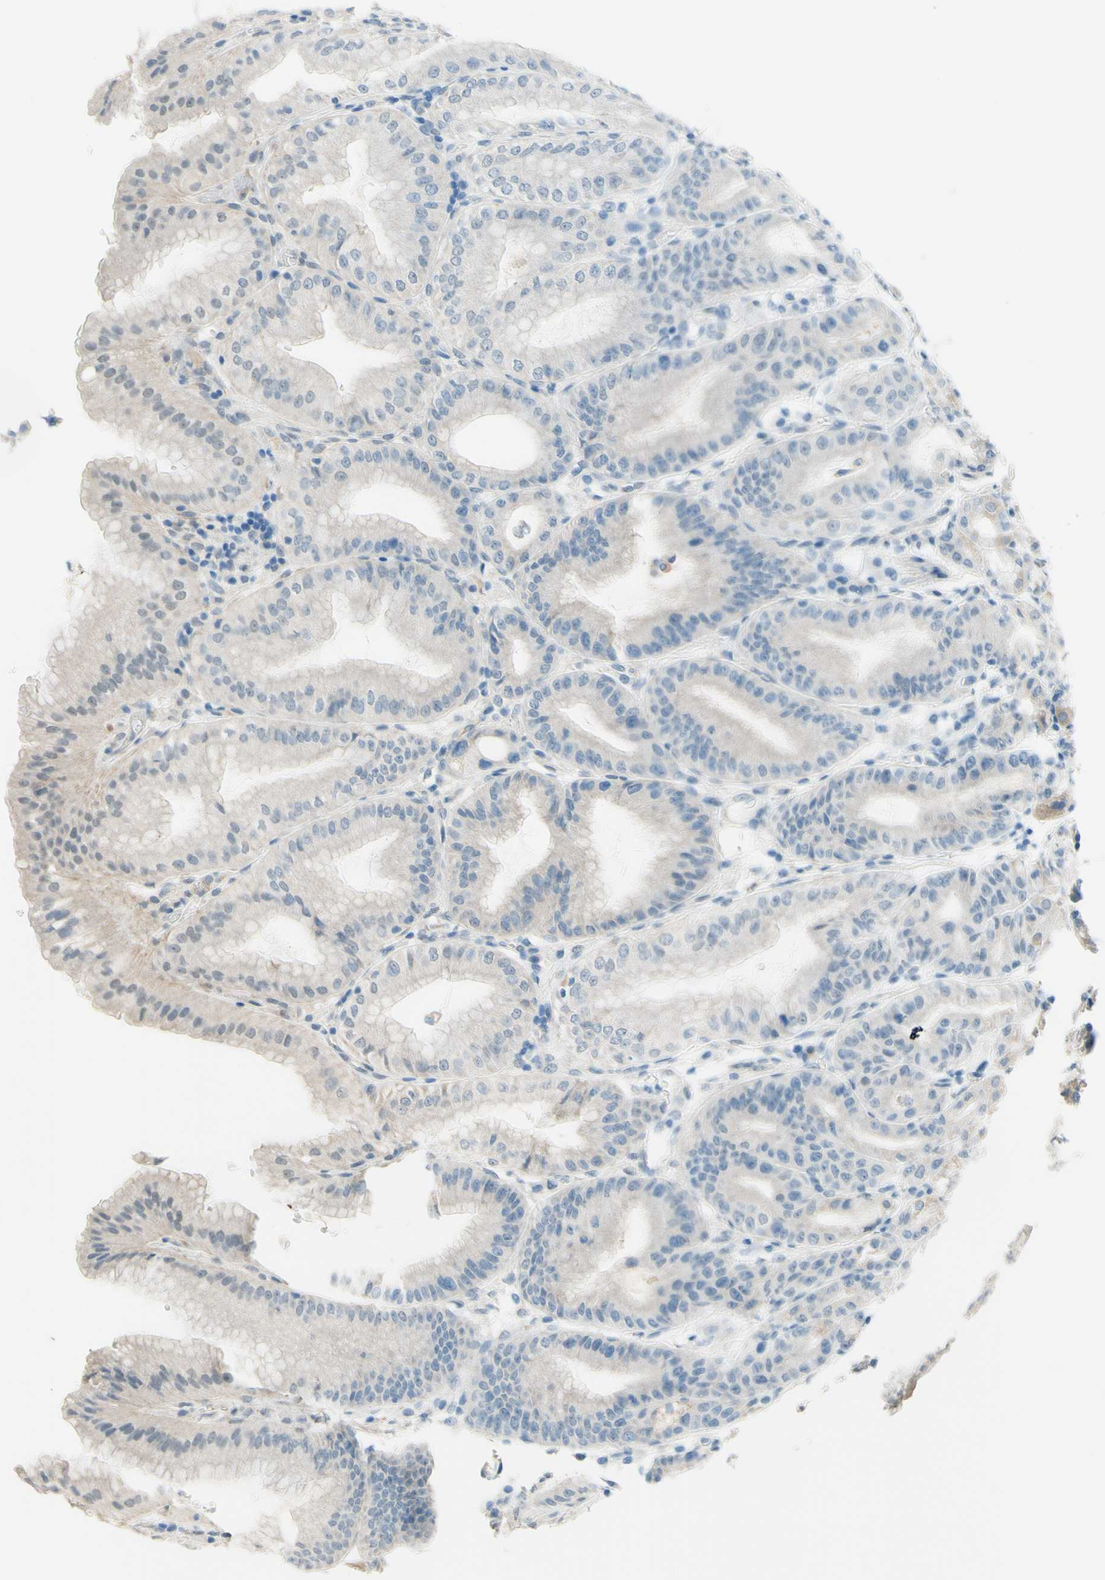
{"staining": {"intensity": "weak", "quantity": "25%-75%", "location": "cytoplasmic/membranous"}, "tissue": "stomach", "cell_type": "Glandular cells", "image_type": "normal", "snomed": [{"axis": "morphology", "description": "Normal tissue, NOS"}, {"axis": "topography", "description": "Stomach, lower"}], "caption": "A micrograph of human stomach stained for a protein exhibits weak cytoplasmic/membranous brown staining in glandular cells. (DAB IHC with brightfield microscopy, high magnification).", "gene": "JPH1", "patient": {"sex": "male", "age": 71}}